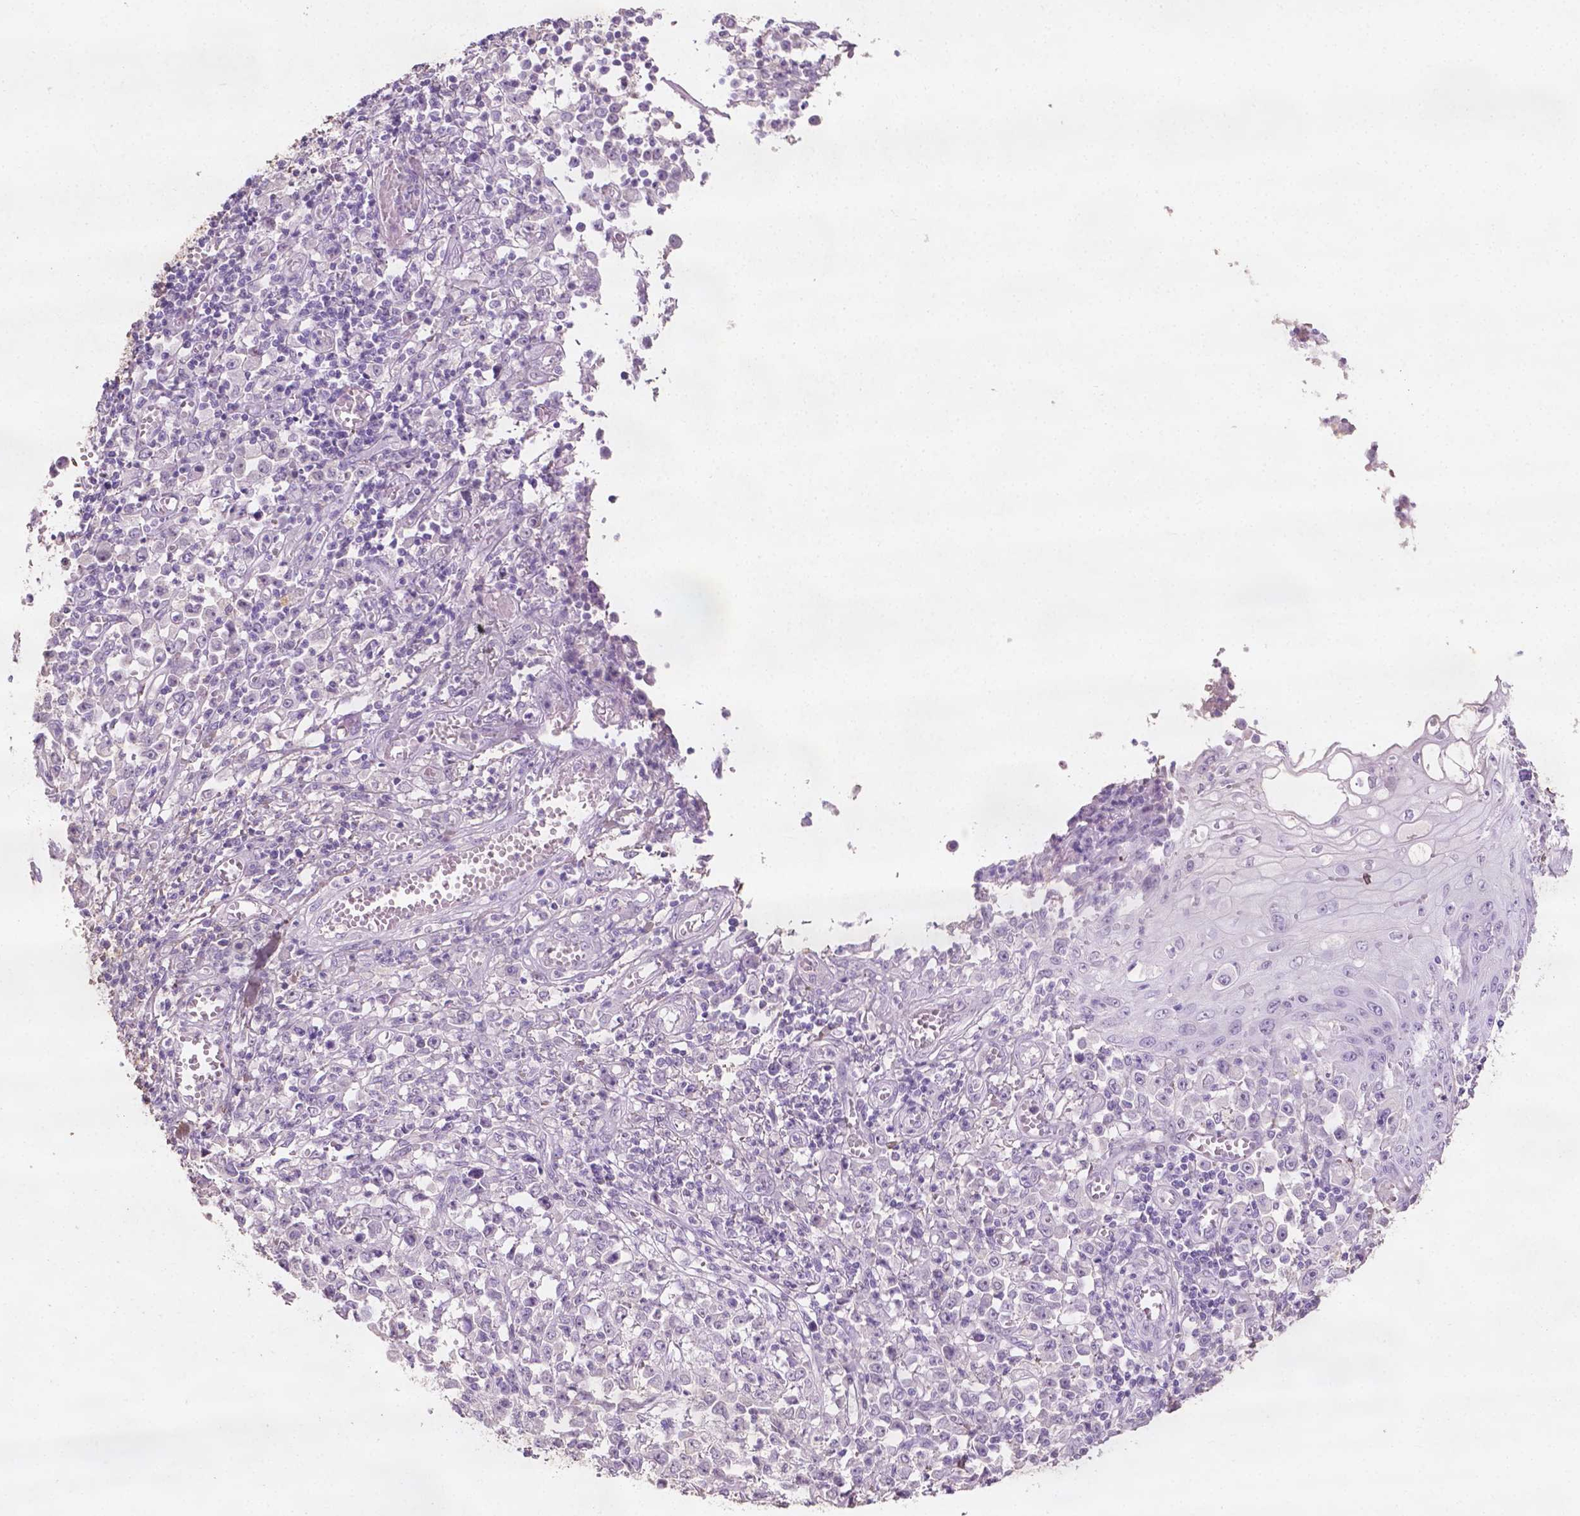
{"staining": {"intensity": "negative", "quantity": "none", "location": "none"}, "tissue": "stomach cancer", "cell_type": "Tumor cells", "image_type": "cancer", "snomed": [{"axis": "morphology", "description": "Adenocarcinoma, NOS"}, {"axis": "topography", "description": "Stomach, upper"}], "caption": "The IHC photomicrograph has no significant staining in tumor cells of stomach cancer tissue.", "gene": "DLG2", "patient": {"sex": "male", "age": 70}}